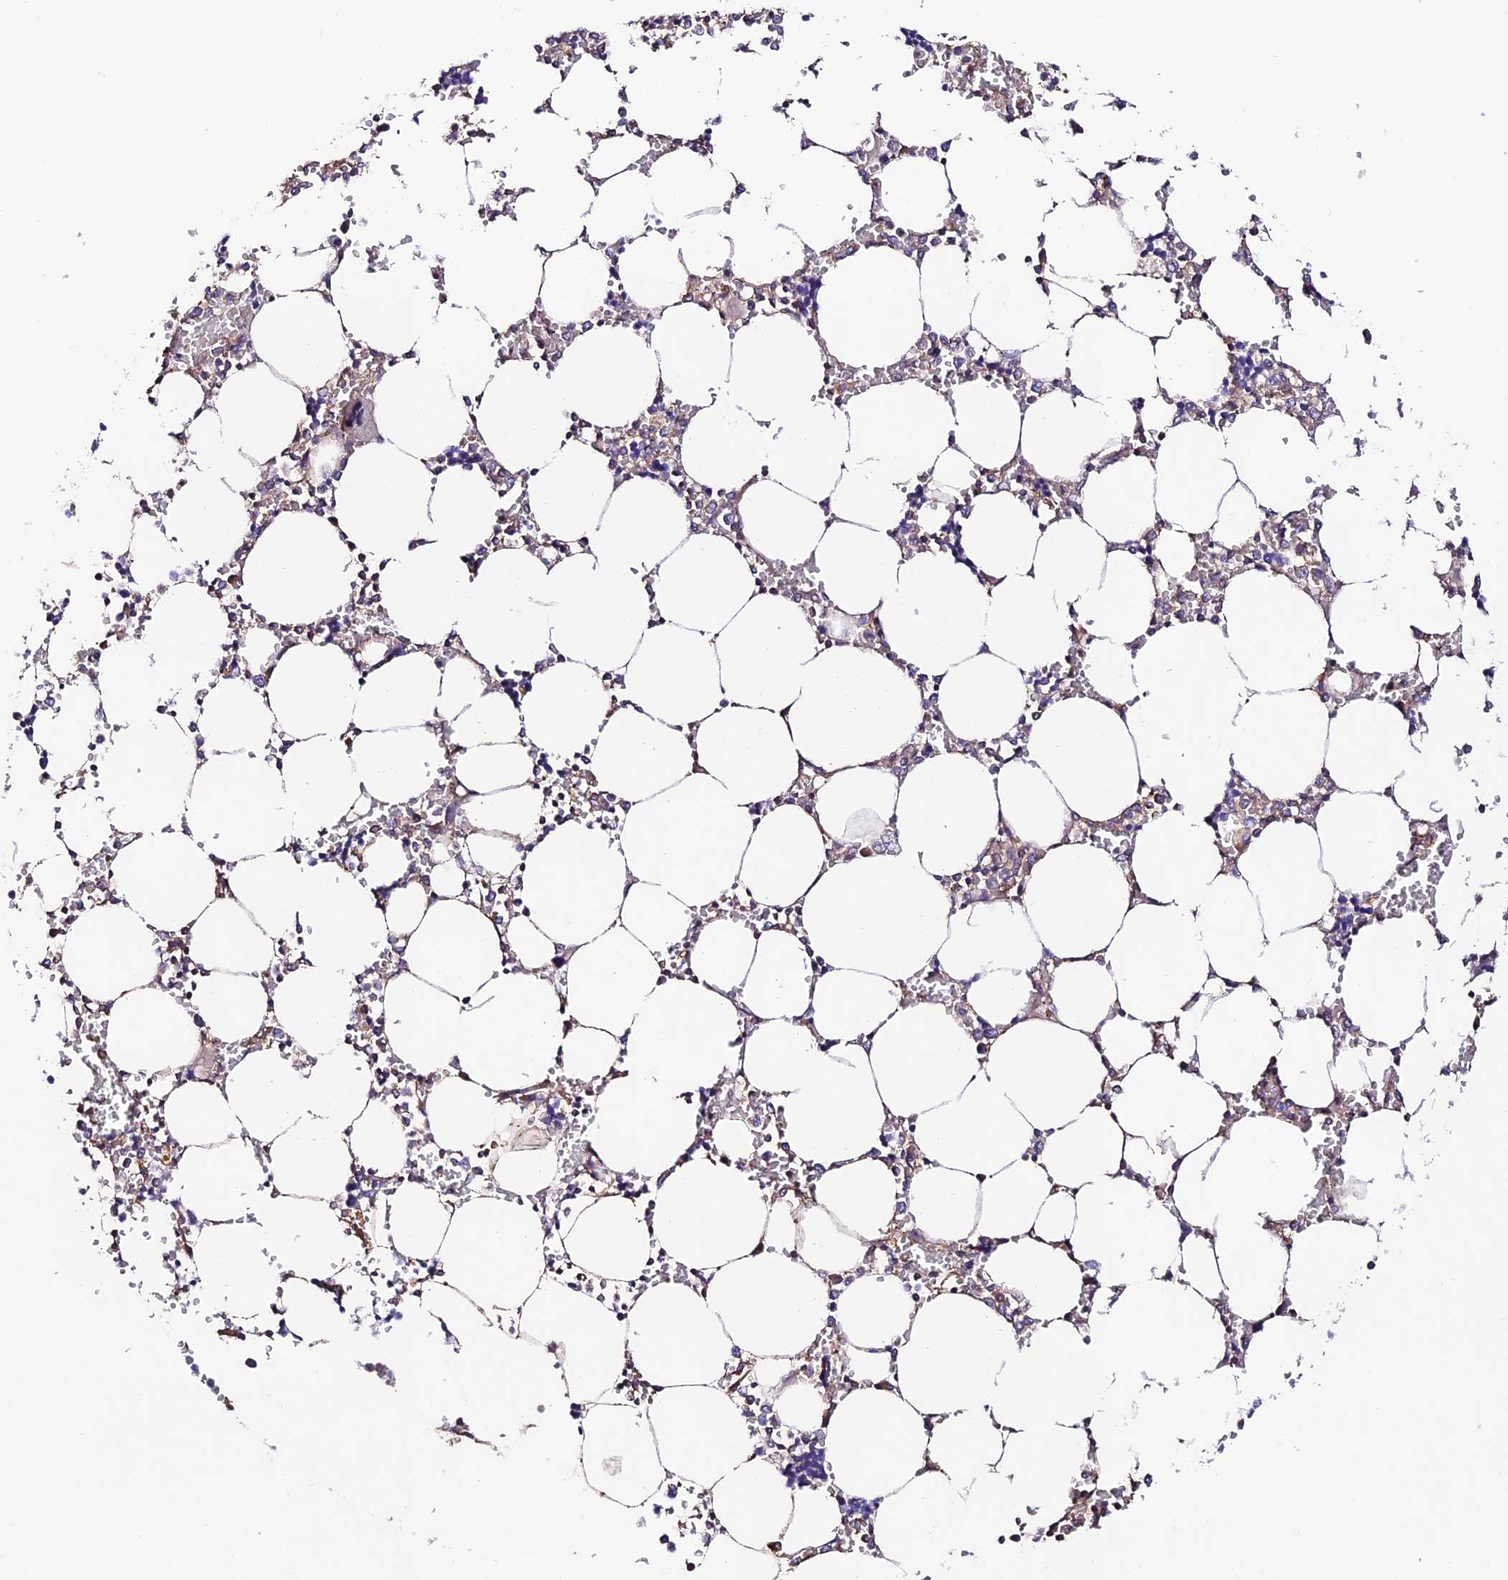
{"staining": {"intensity": "weak", "quantity": "<25%", "location": "cytoplasmic/membranous"}, "tissue": "bone marrow", "cell_type": "Hematopoietic cells", "image_type": "normal", "snomed": [{"axis": "morphology", "description": "Normal tissue, NOS"}, {"axis": "topography", "description": "Bone marrow"}], "caption": "DAB immunohistochemical staining of unremarkable human bone marrow reveals no significant positivity in hematopoietic cells.", "gene": "BRME1", "patient": {"sex": "male", "age": 64}}